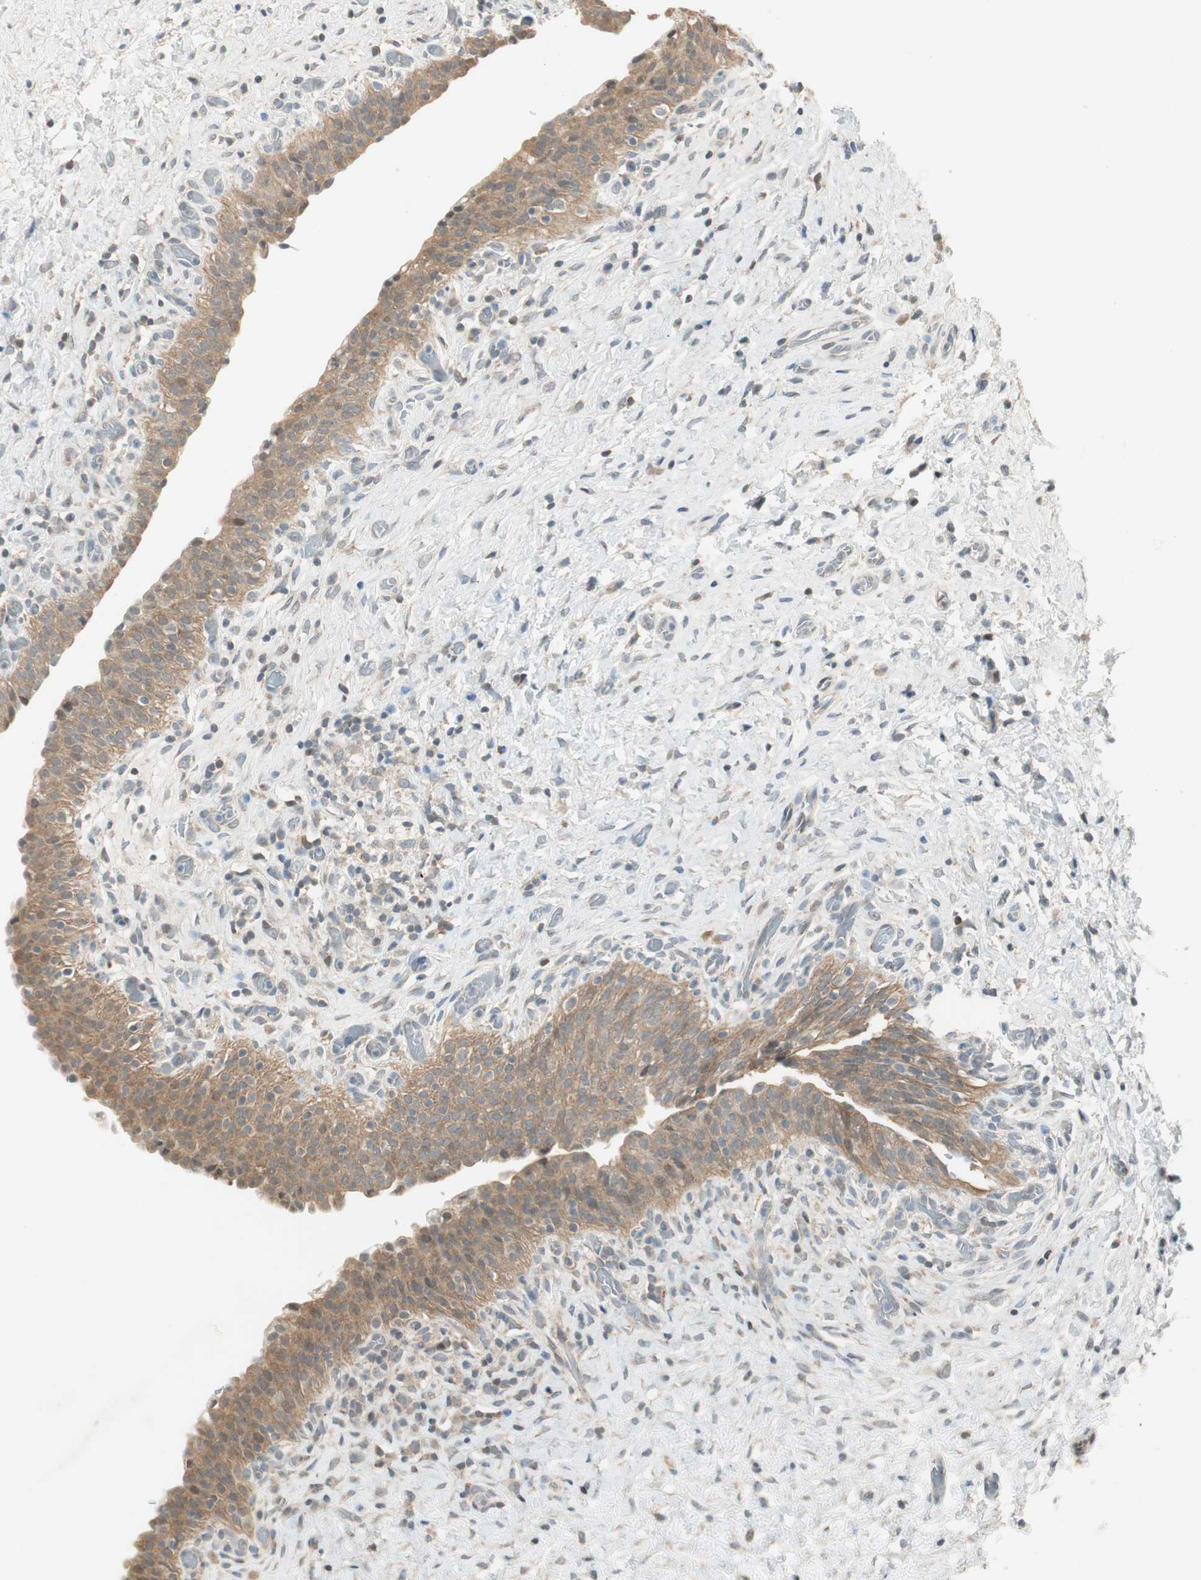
{"staining": {"intensity": "moderate", "quantity": ">75%", "location": "cytoplasmic/membranous"}, "tissue": "urinary bladder", "cell_type": "Urothelial cells", "image_type": "normal", "snomed": [{"axis": "morphology", "description": "Normal tissue, NOS"}, {"axis": "topography", "description": "Urinary bladder"}], "caption": "Benign urinary bladder exhibits moderate cytoplasmic/membranous positivity in about >75% of urothelial cells, visualized by immunohistochemistry. (Brightfield microscopy of DAB IHC at high magnification).", "gene": "USP2", "patient": {"sex": "male", "age": 51}}